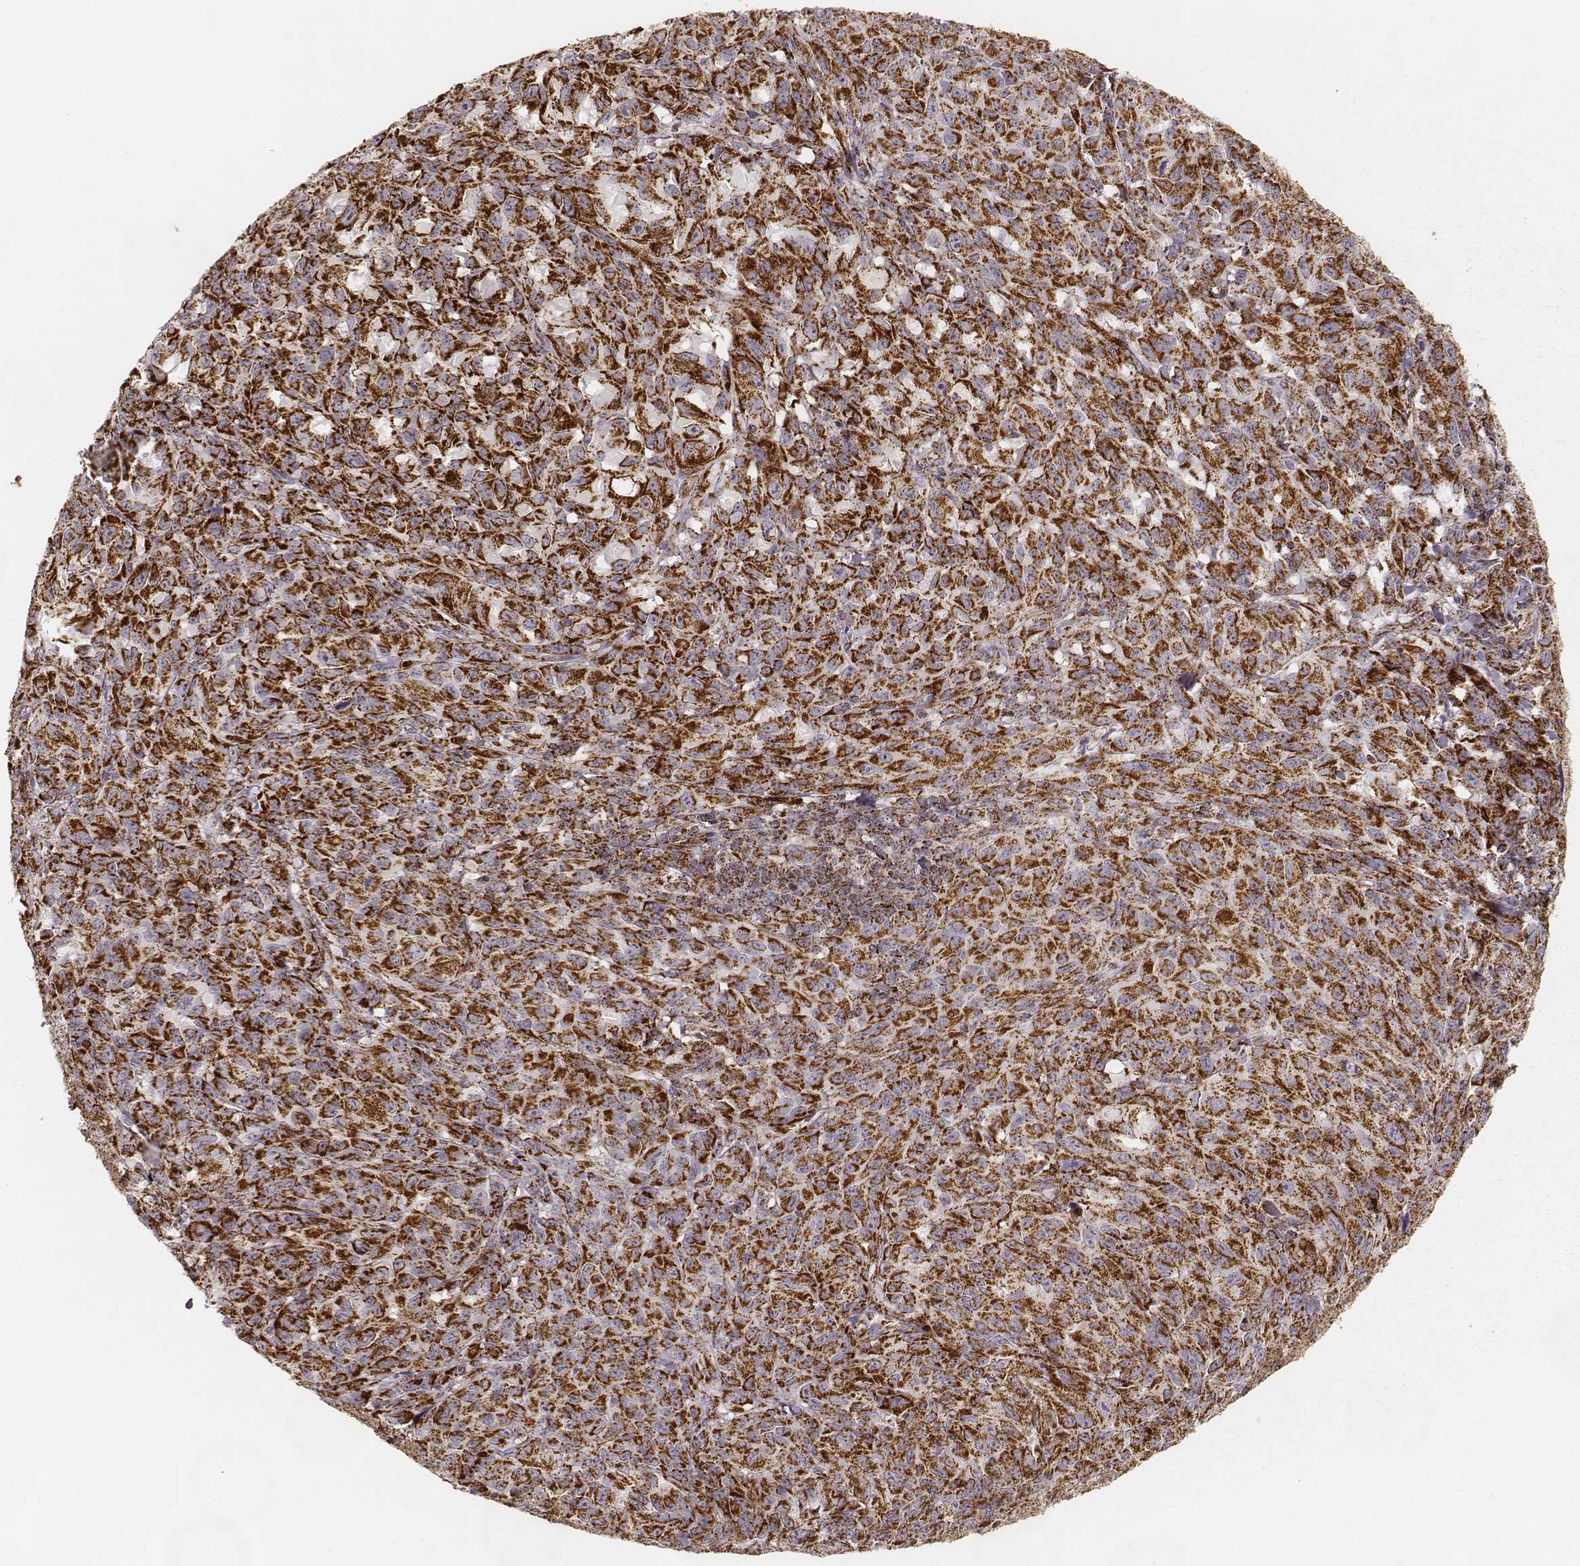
{"staining": {"intensity": "strong", "quantity": ">75%", "location": "cytoplasmic/membranous"}, "tissue": "melanoma", "cell_type": "Tumor cells", "image_type": "cancer", "snomed": [{"axis": "morphology", "description": "Malignant melanoma, NOS"}, {"axis": "topography", "description": "Vulva, labia, clitoris and Bartholin´s gland, NO"}], "caption": "Protein expression analysis of malignant melanoma demonstrates strong cytoplasmic/membranous staining in approximately >75% of tumor cells.", "gene": "CS", "patient": {"sex": "female", "age": 75}}